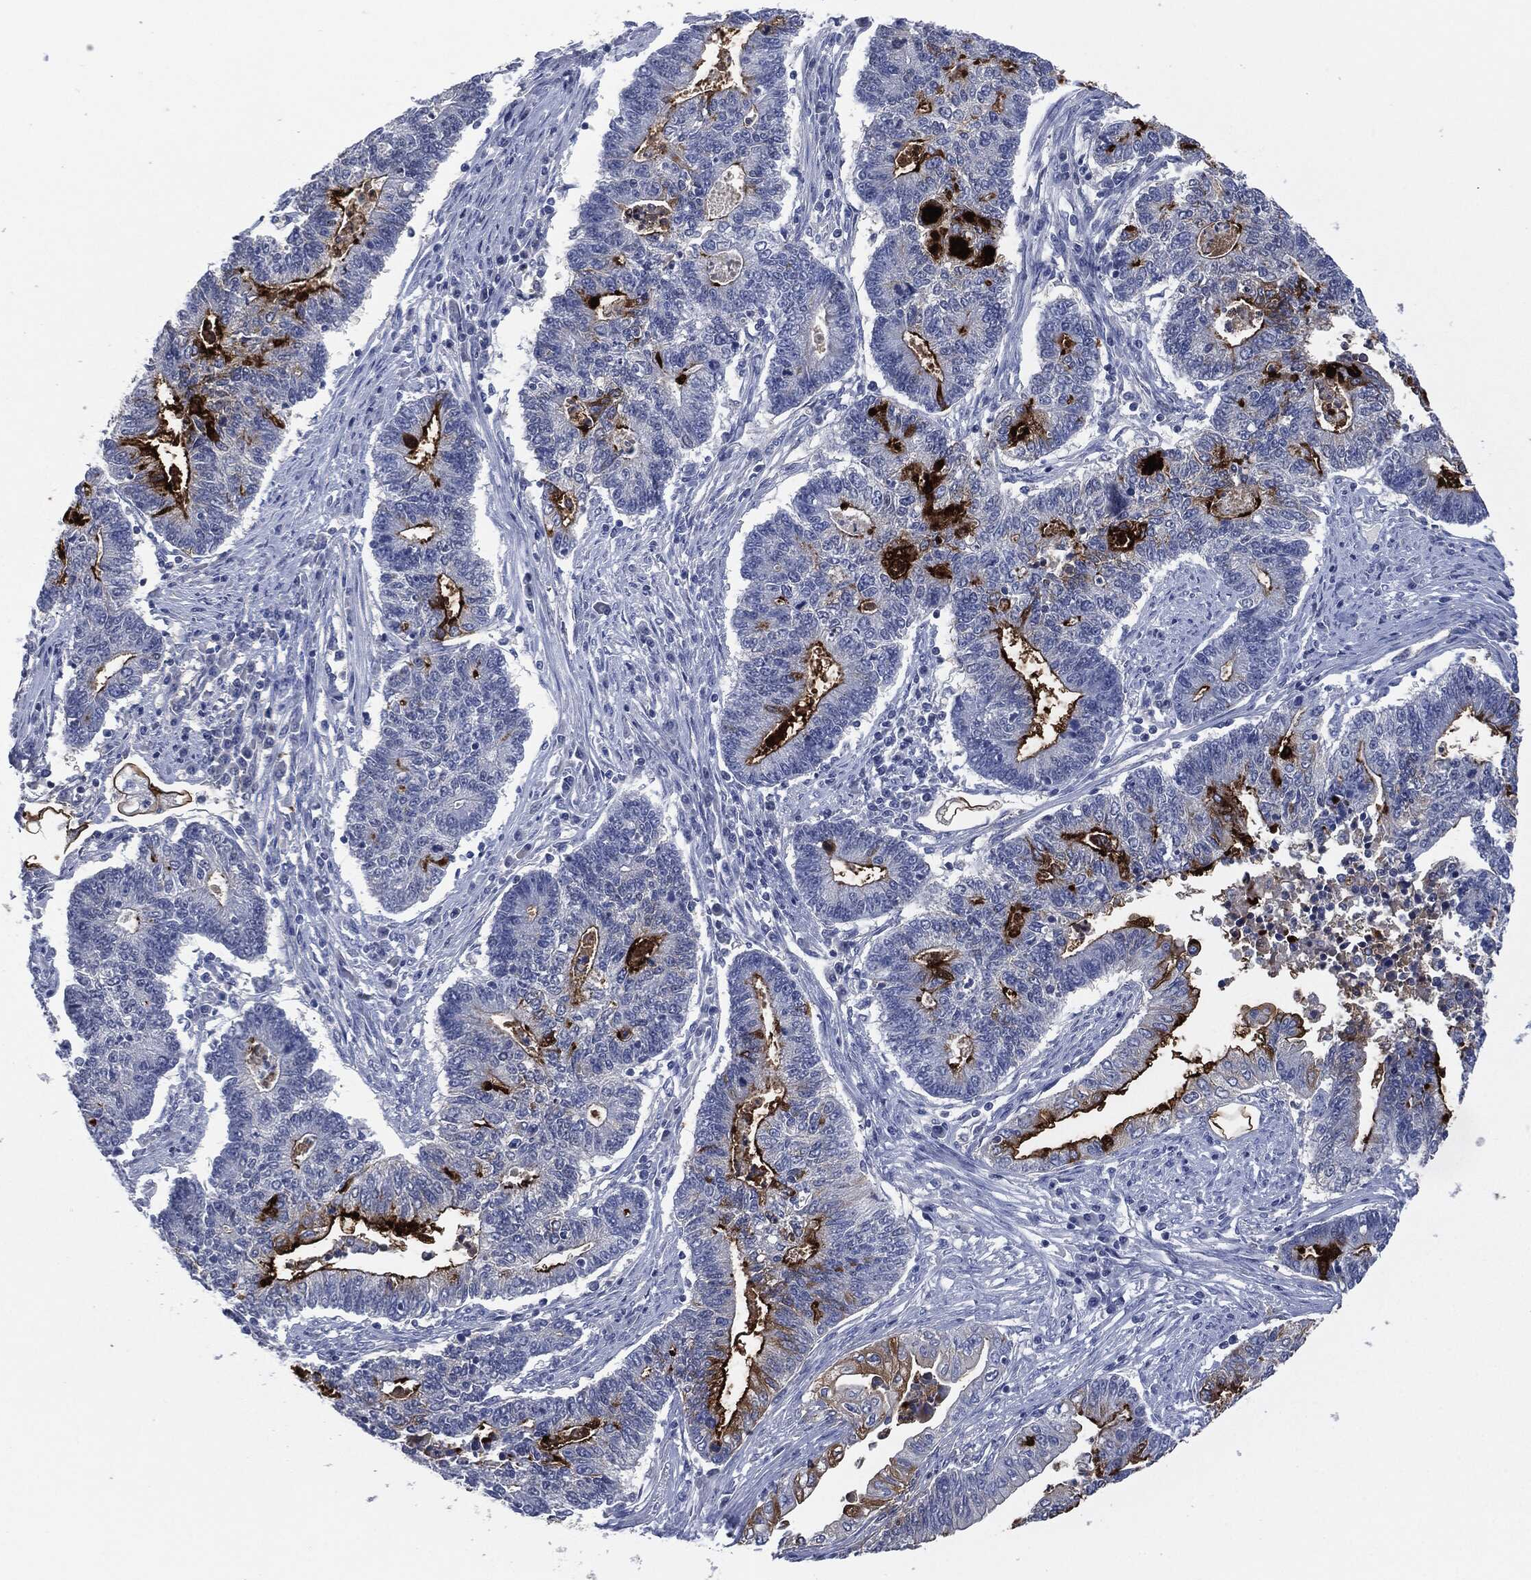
{"staining": {"intensity": "strong", "quantity": "25%-75%", "location": "cytoplasmic/membranous"}, "tissue": "endometrial cancer", "cell_type": "Tumor cells", "image_type": "cancer", "snomed": [{"axis": "morphology", "description": "Adenocarcinoma, NOS"}, {"axis": "topography", "description": "Uterus"}, {"axis": "topography", "description": "Endometrium"}], "caption": "Endometrial cancer was stained to show a protein in brown. There is high levels of strong cytoplasmic/membranous expression in approximately 25%-75% of tumor cells. (Stains: DAB in brown, nuclei in blue, Microscopy: brightfield microscopy at high magnification).", "gene": "MUC16", "patient": {"sex": "female", "age": 54}}